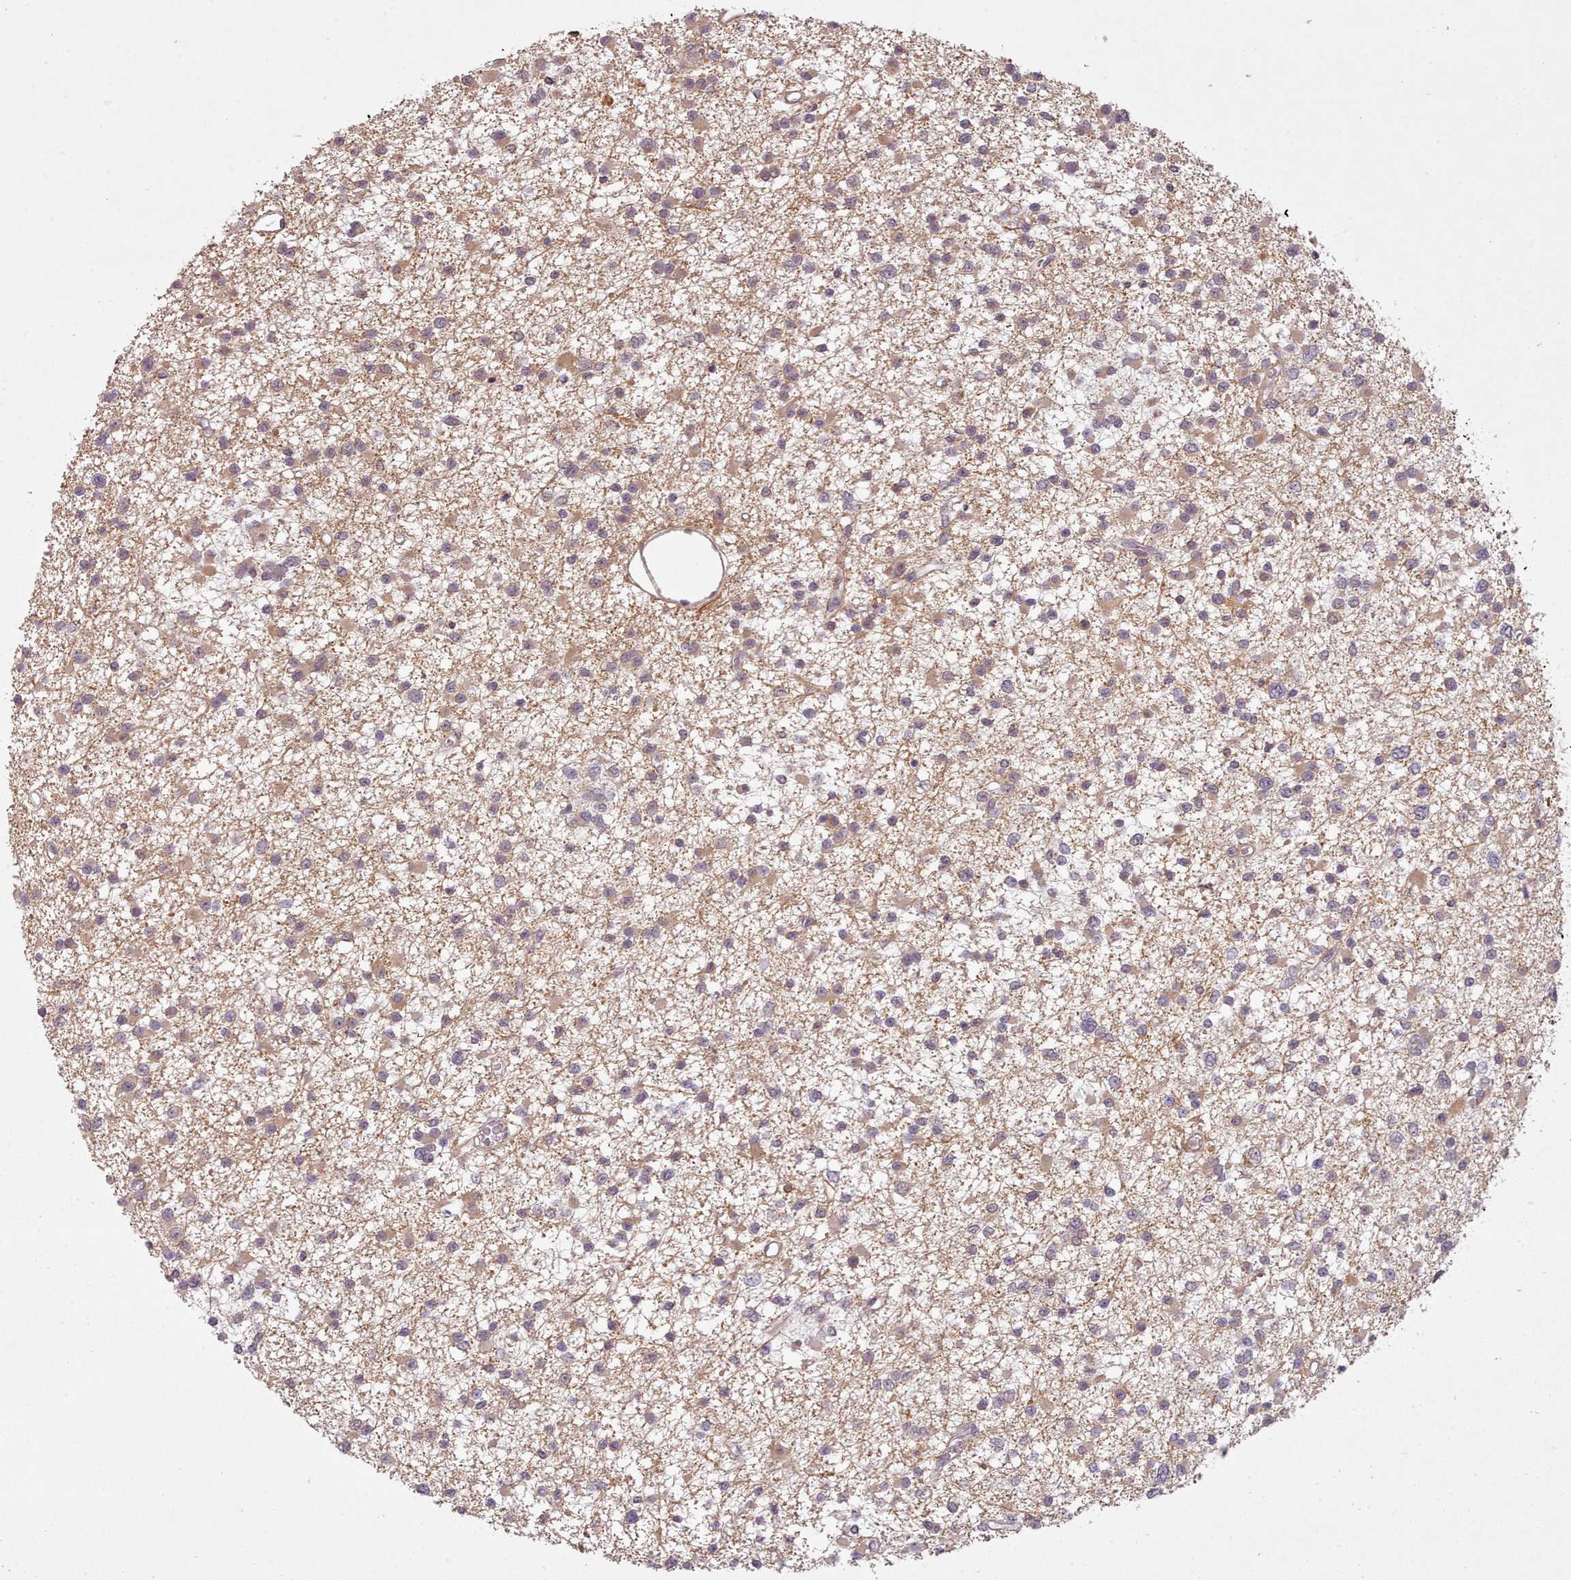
{"staining": {"intensity": "weak", "quantity": "25%-75%", "location": "cytoplasmic/membranous"}, "tissue": "glioma", "cell_type": "Tumor cells", "image_type": "cancer", "snomed": [{"axis": "morphology", "description": "Glioma, malignant, Low grade"}, {"axis": "topography", "description": "Brain"}], "caption": "Glioma tissue displays weak cytoplasmic/membranous staining in about 25%-75% of tumor cells, visualized by immunohistochemistry.", "gene": "CDC6", "patient": {"sex": "female", "age": 22}}